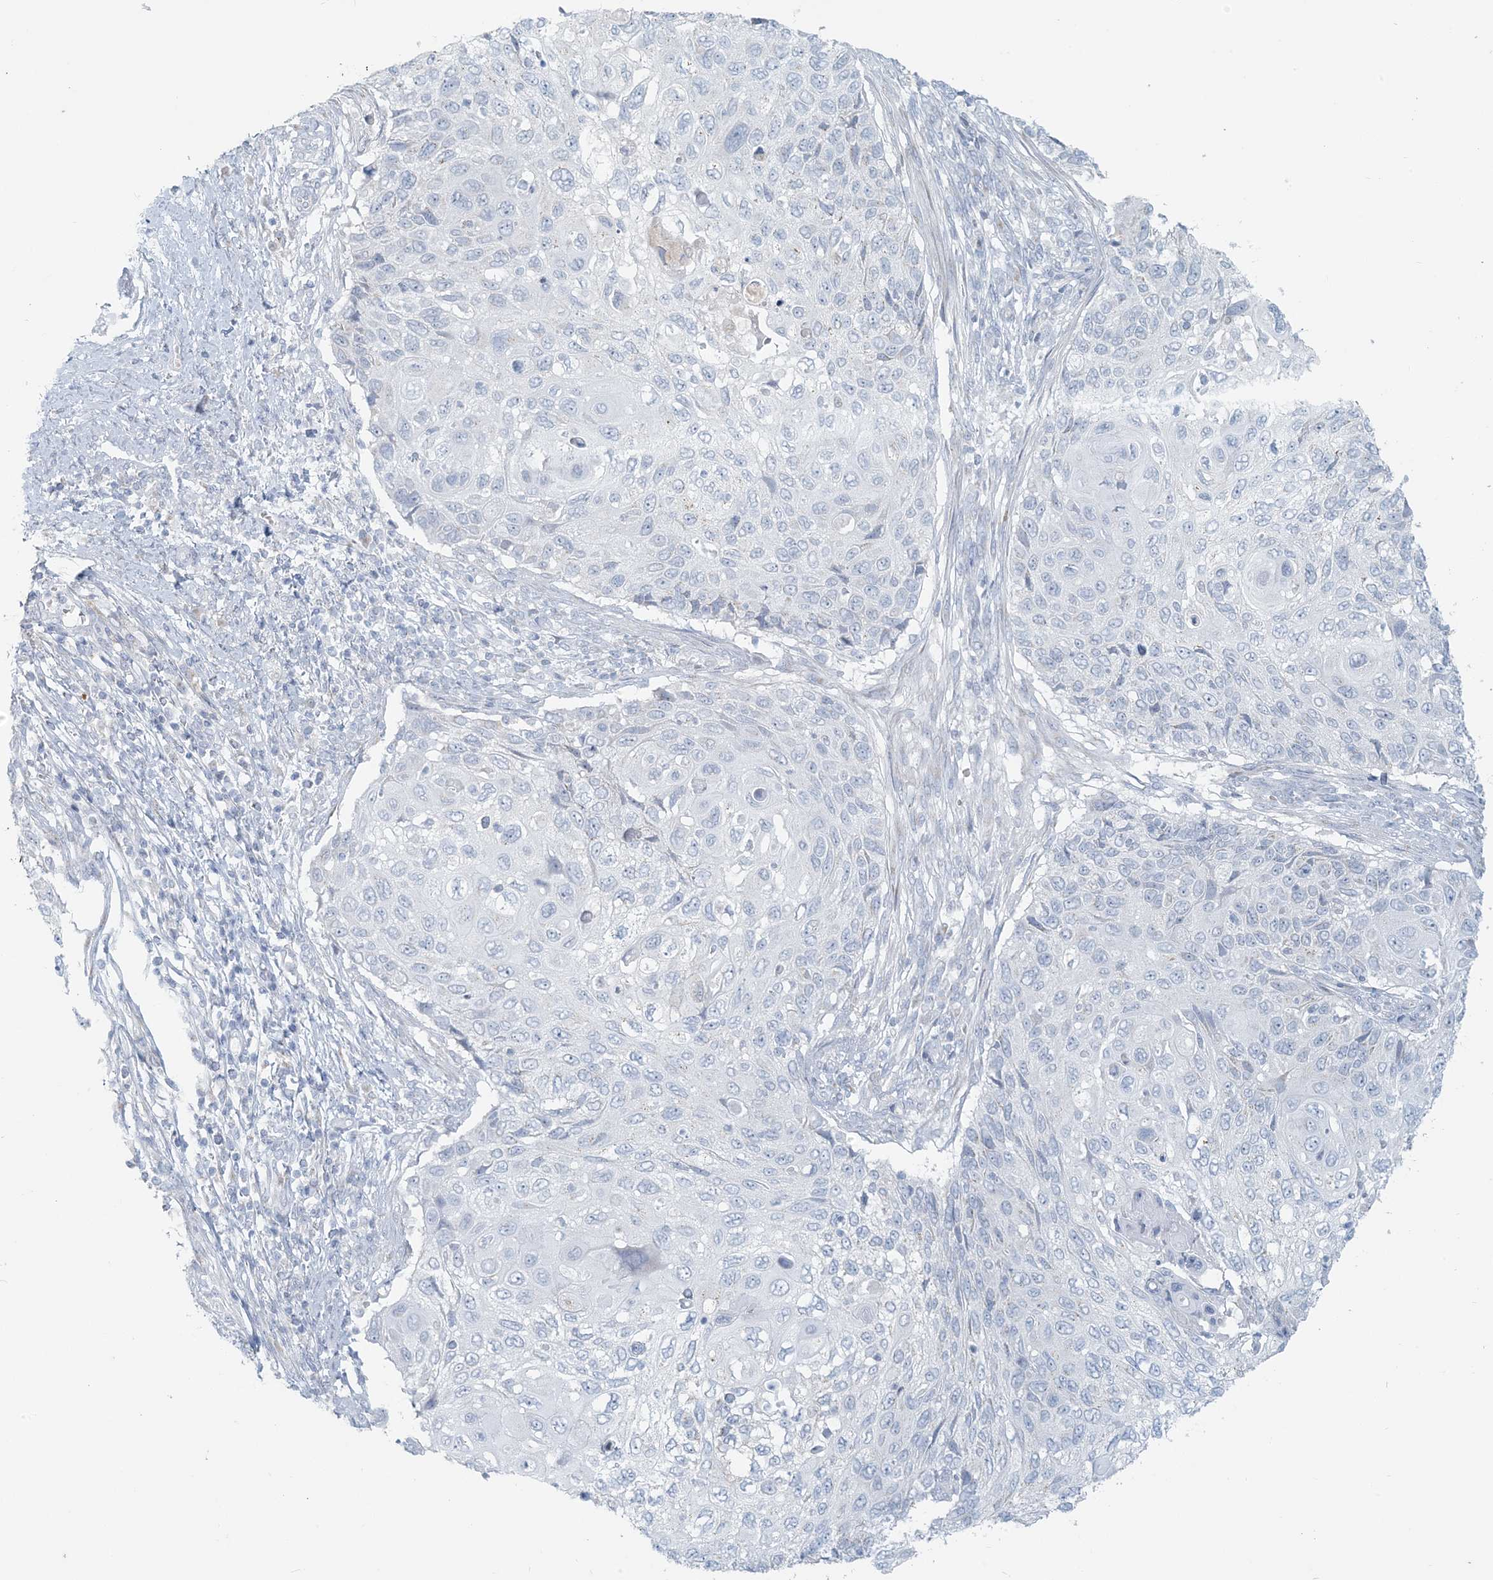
{"staining": {"intensity": "negative", "quantity": "none", "location": "none"}, "tissue": "cervical cancer", "cell_type": "Tumor cells", "image_type": "cancer", "snomed": [{"axis": "morphology", "description": "Squamous cell carcinoma, NOS"}, {"axis": "topography", "description": "Cervix"}], "caption": "An immunohistochemistry (IHC) histopathology image of cervical cancer (squamous cell carcinoma) is shown. There is no staining in tumor cells of cervical cancer (squamous cell carcinoma).", "gene": "SCML1", "patient": {"sex": "female", "age": 70}}